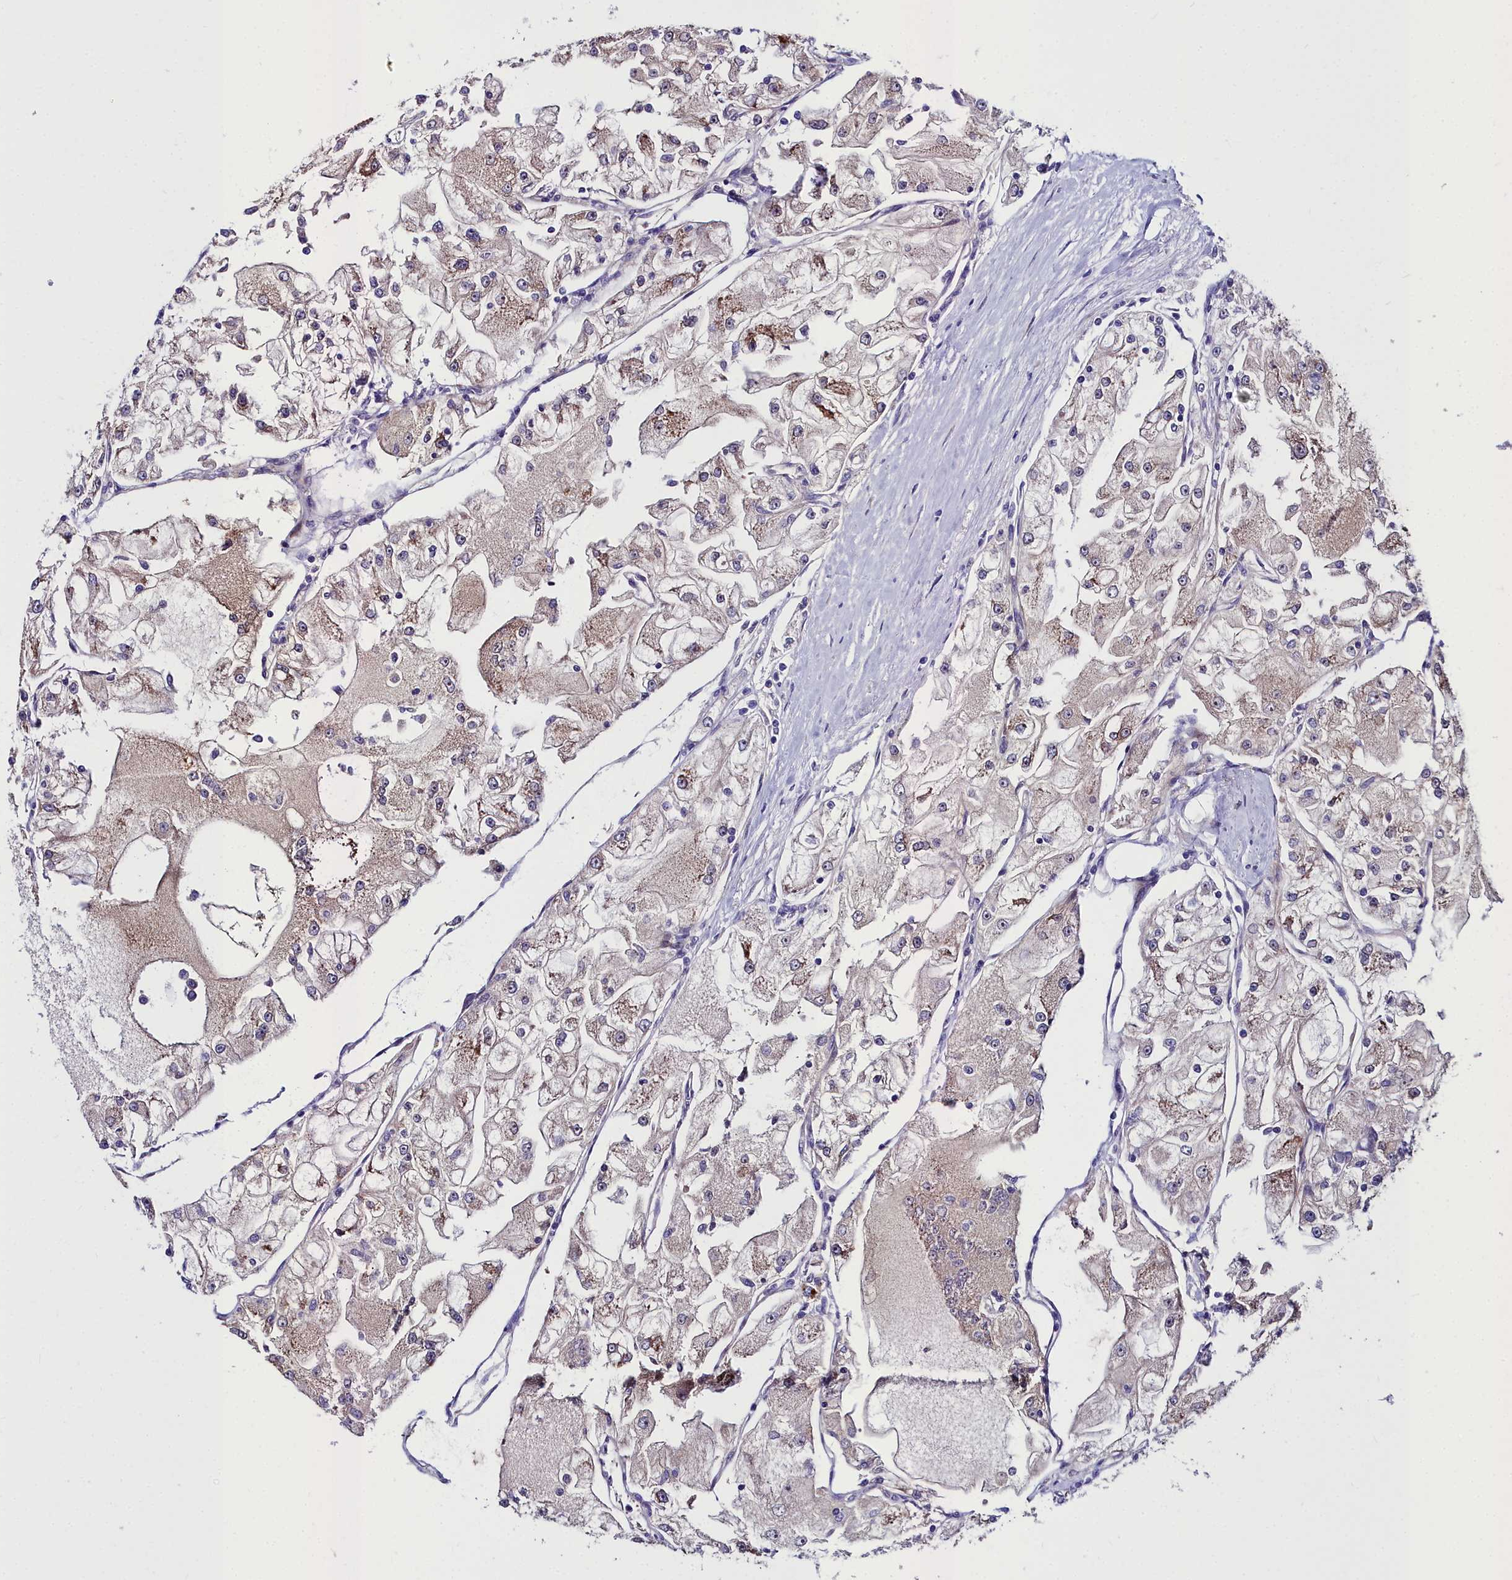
{"staining": {"intensity": "moderate", "quantity": "<25%", "location": "cytoplasmic/membranous"}, "tissue": "renal cancer", "cell_type": "Tumor cells", "image_type": "cancer", "snomed": [{"axis": "morphology", "description": "Adenocarcinoma, NOS"}, {"axis": "topography", "description": "Kidney"}], "caption": "Immunohistochemistry micrograph of neoplastic tissue: renal cancer (adenocarcinoma) stained using immunohistochemistry (IHC) reveals low levels of moderate protein expression localized specifically in the cytoplasmic/membranous of tumor cells, appearing as a cytoplasmic/membranous brown color.", "gene": "CYP4F11", "patient": {"sex": "female", "age": 72}}